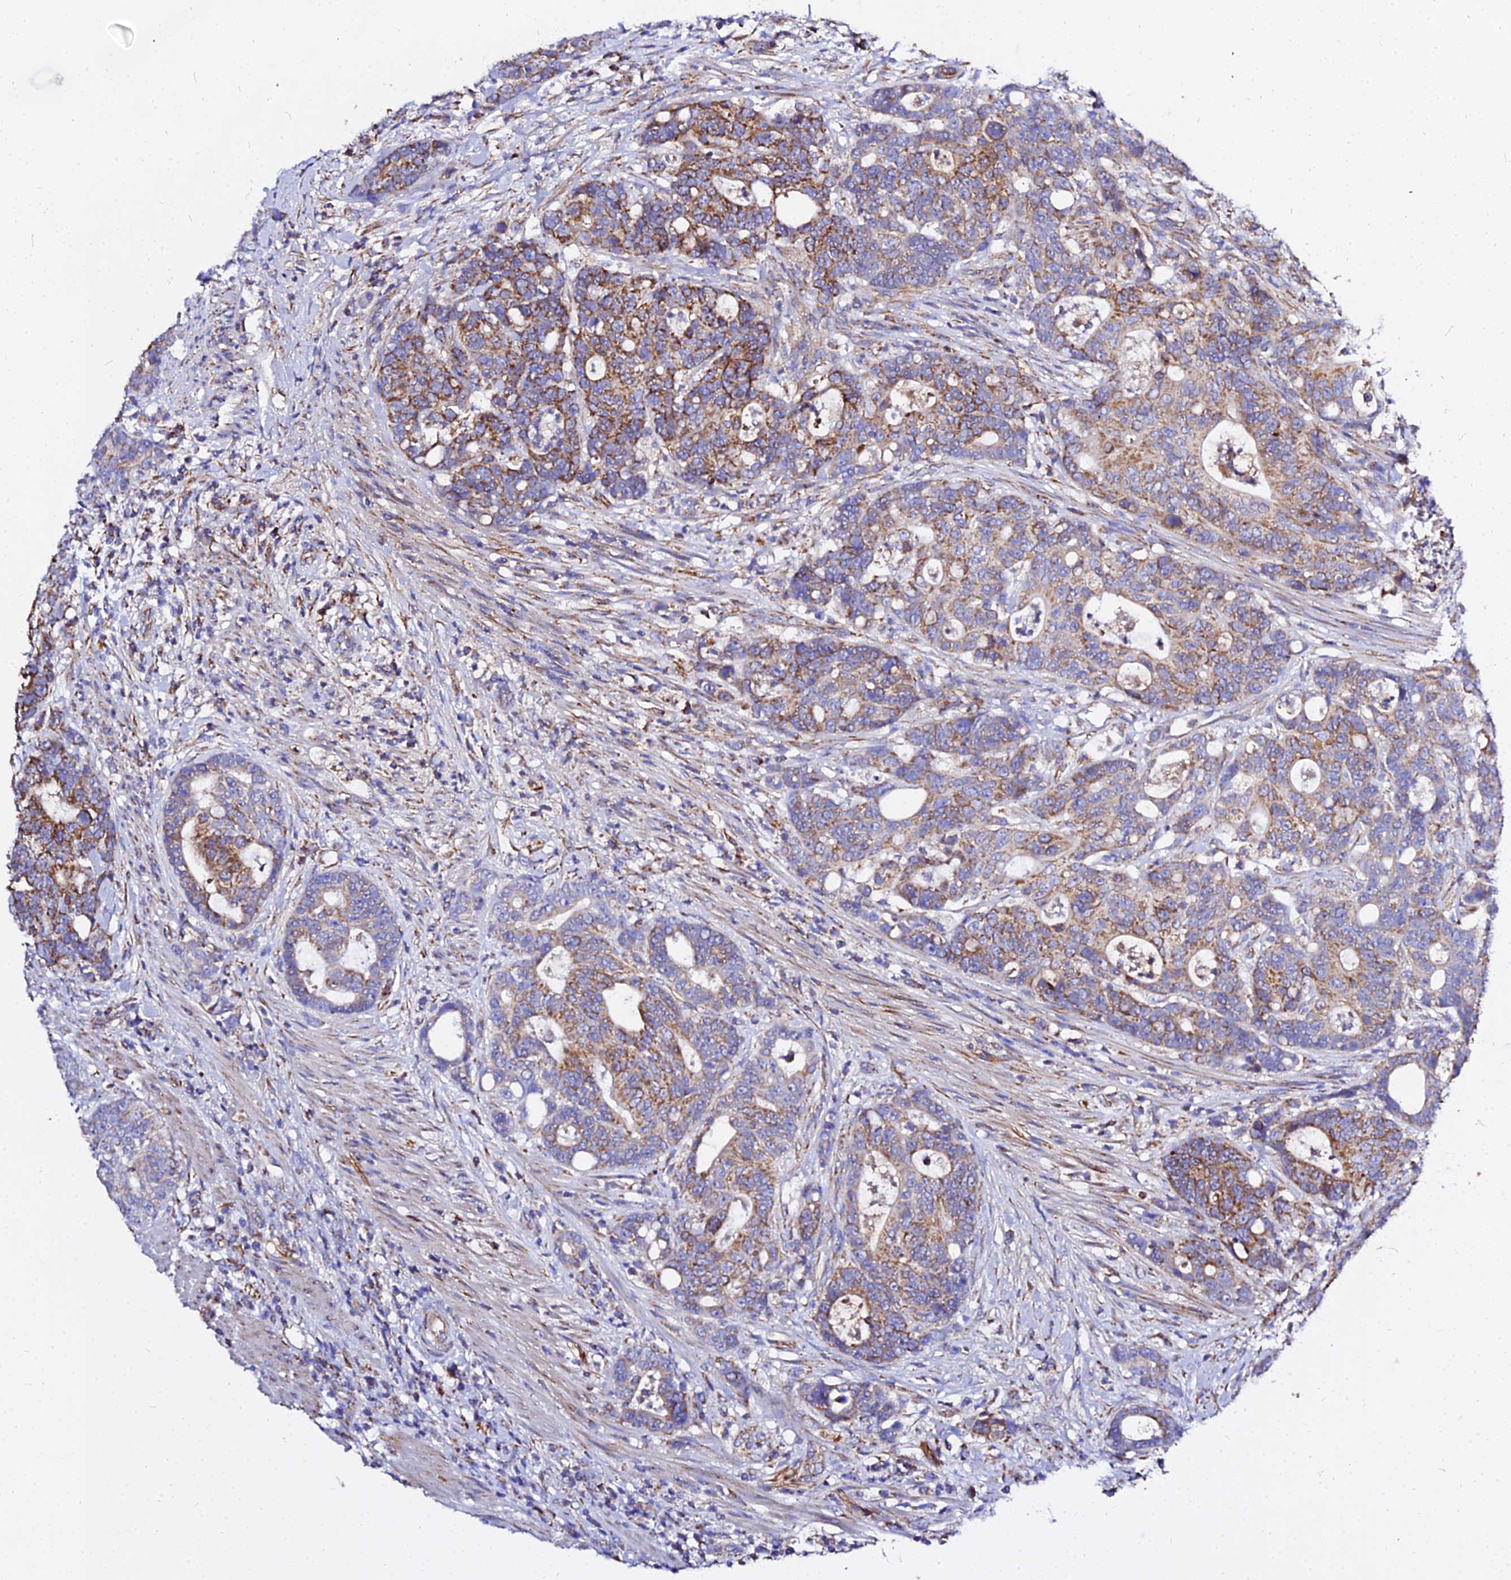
{"staining": {"intensity": "moderate", "quantity": ">75%", "location": "cytoplasmic/membranous"}, "tissue": "colorectal cancer", "cell_type": "Tumor cells", "image_type": "cancer", "snomed": [{"axis": "morphology", "description": "Adenocarcinoma, NOS"}, {"axis": "topography", "description": "Colon"}], "caption": "Moderate cytoplasmic/membranous staining is identified in approximately >75% of tumor cells in adenocarcinoma (colorectal). (brown staining indicates protein expression, while blue staining denotes nuclei).", "gene": "ZNF573", "patient": {"sex": "female", "age": 82}}